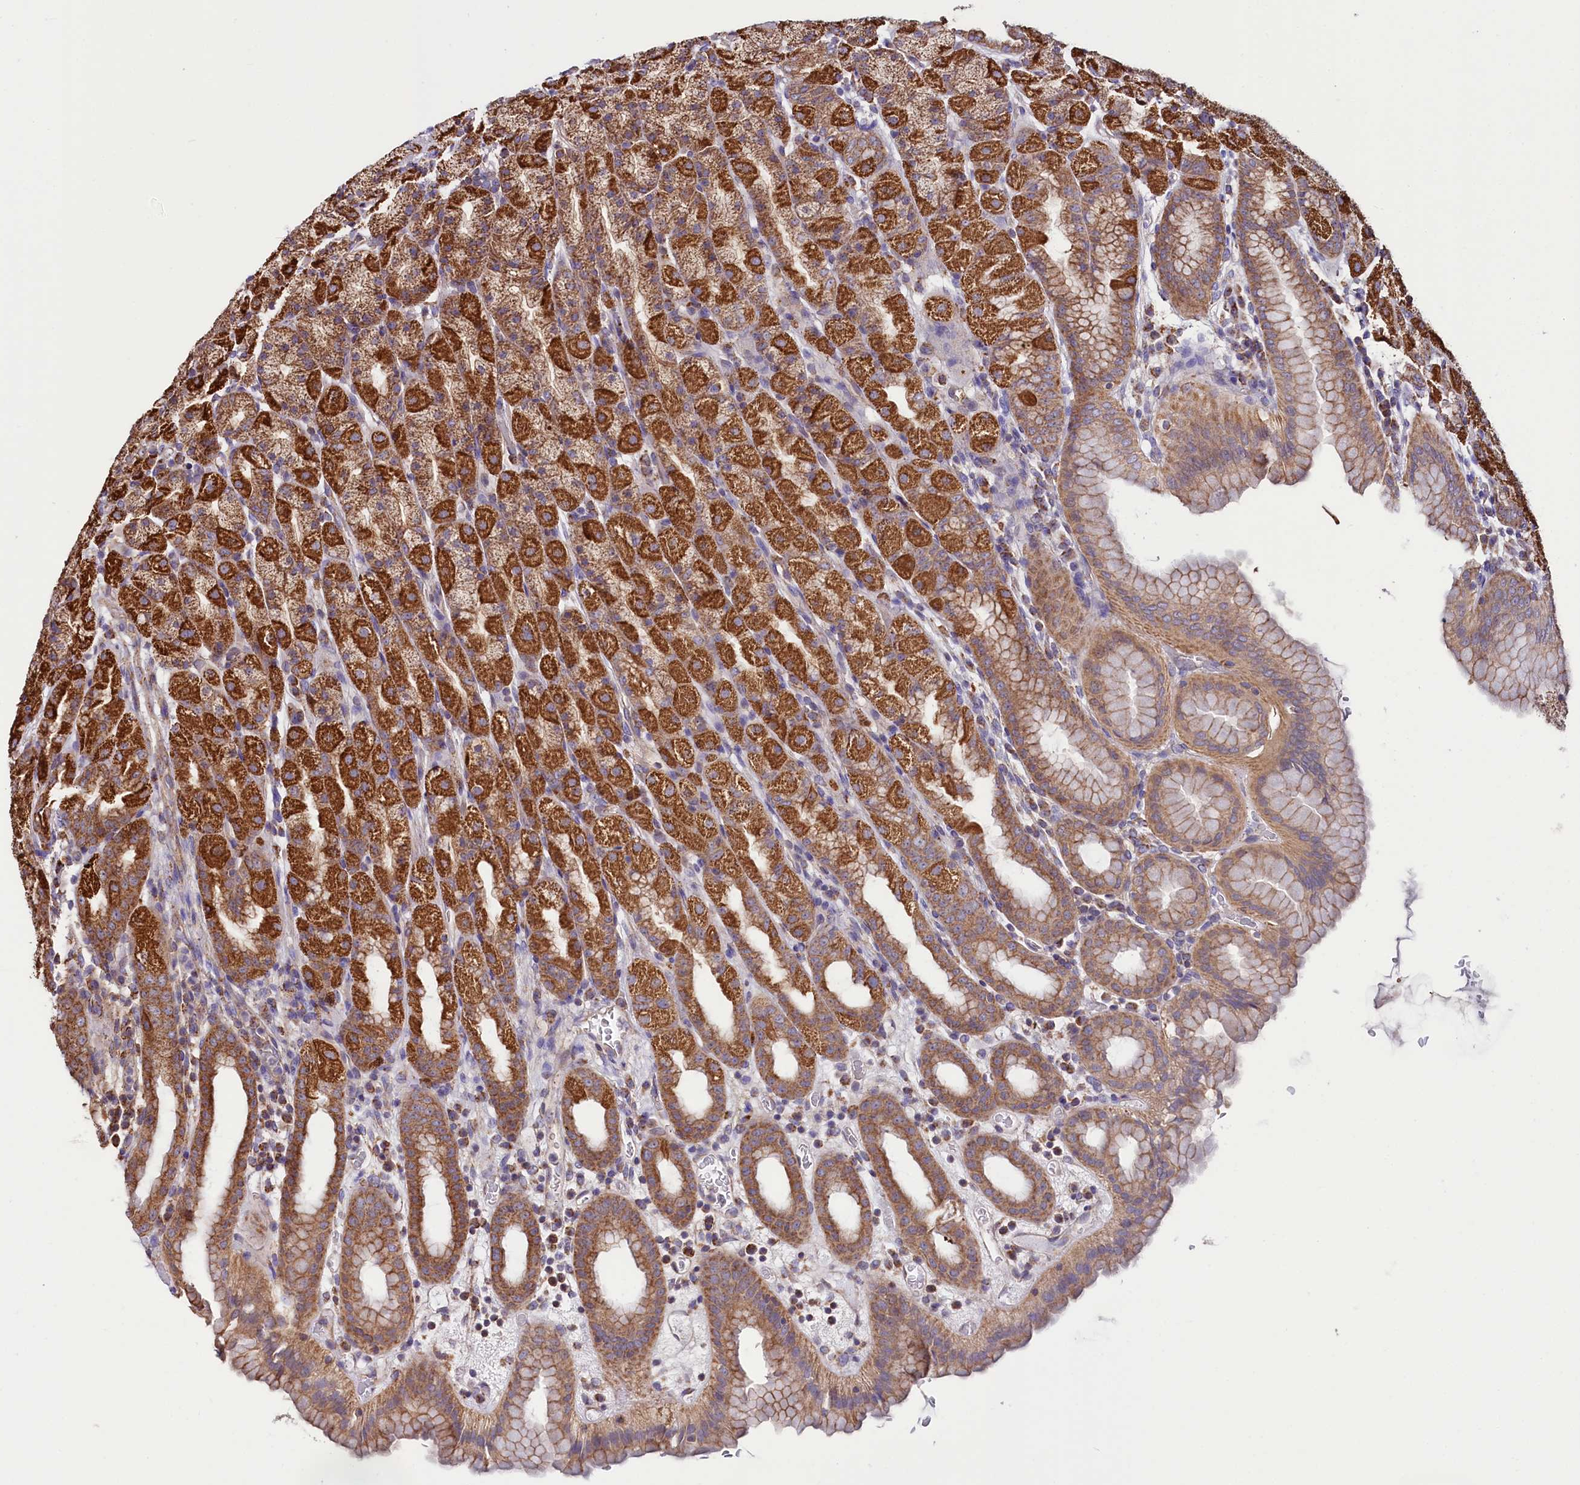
{"staining": {"intensity": "strong", "quantity": ">75%", "location": "cytoplasmic/membranous"}, "tissue": "stomach", "cell_type": "Glandular cells", "image_type": "normal", "snomed": [{"axis": "morphology", "description": "Normal tissue, NOS"}, {"axis": "topography", "description": "Stomach, upper"}], "caption": "Protein expression analysis of unremarkable human stomach reveals strong cytoplasmic/membranous expression in about >75% of glandular cells. The staining is performed using DAB brown chromogen to label protein expression. The nuclei are counter-stained blue using hematoxylin.", "gene": "NUDT15", "patient": {"sex": "male", "age": 68}}